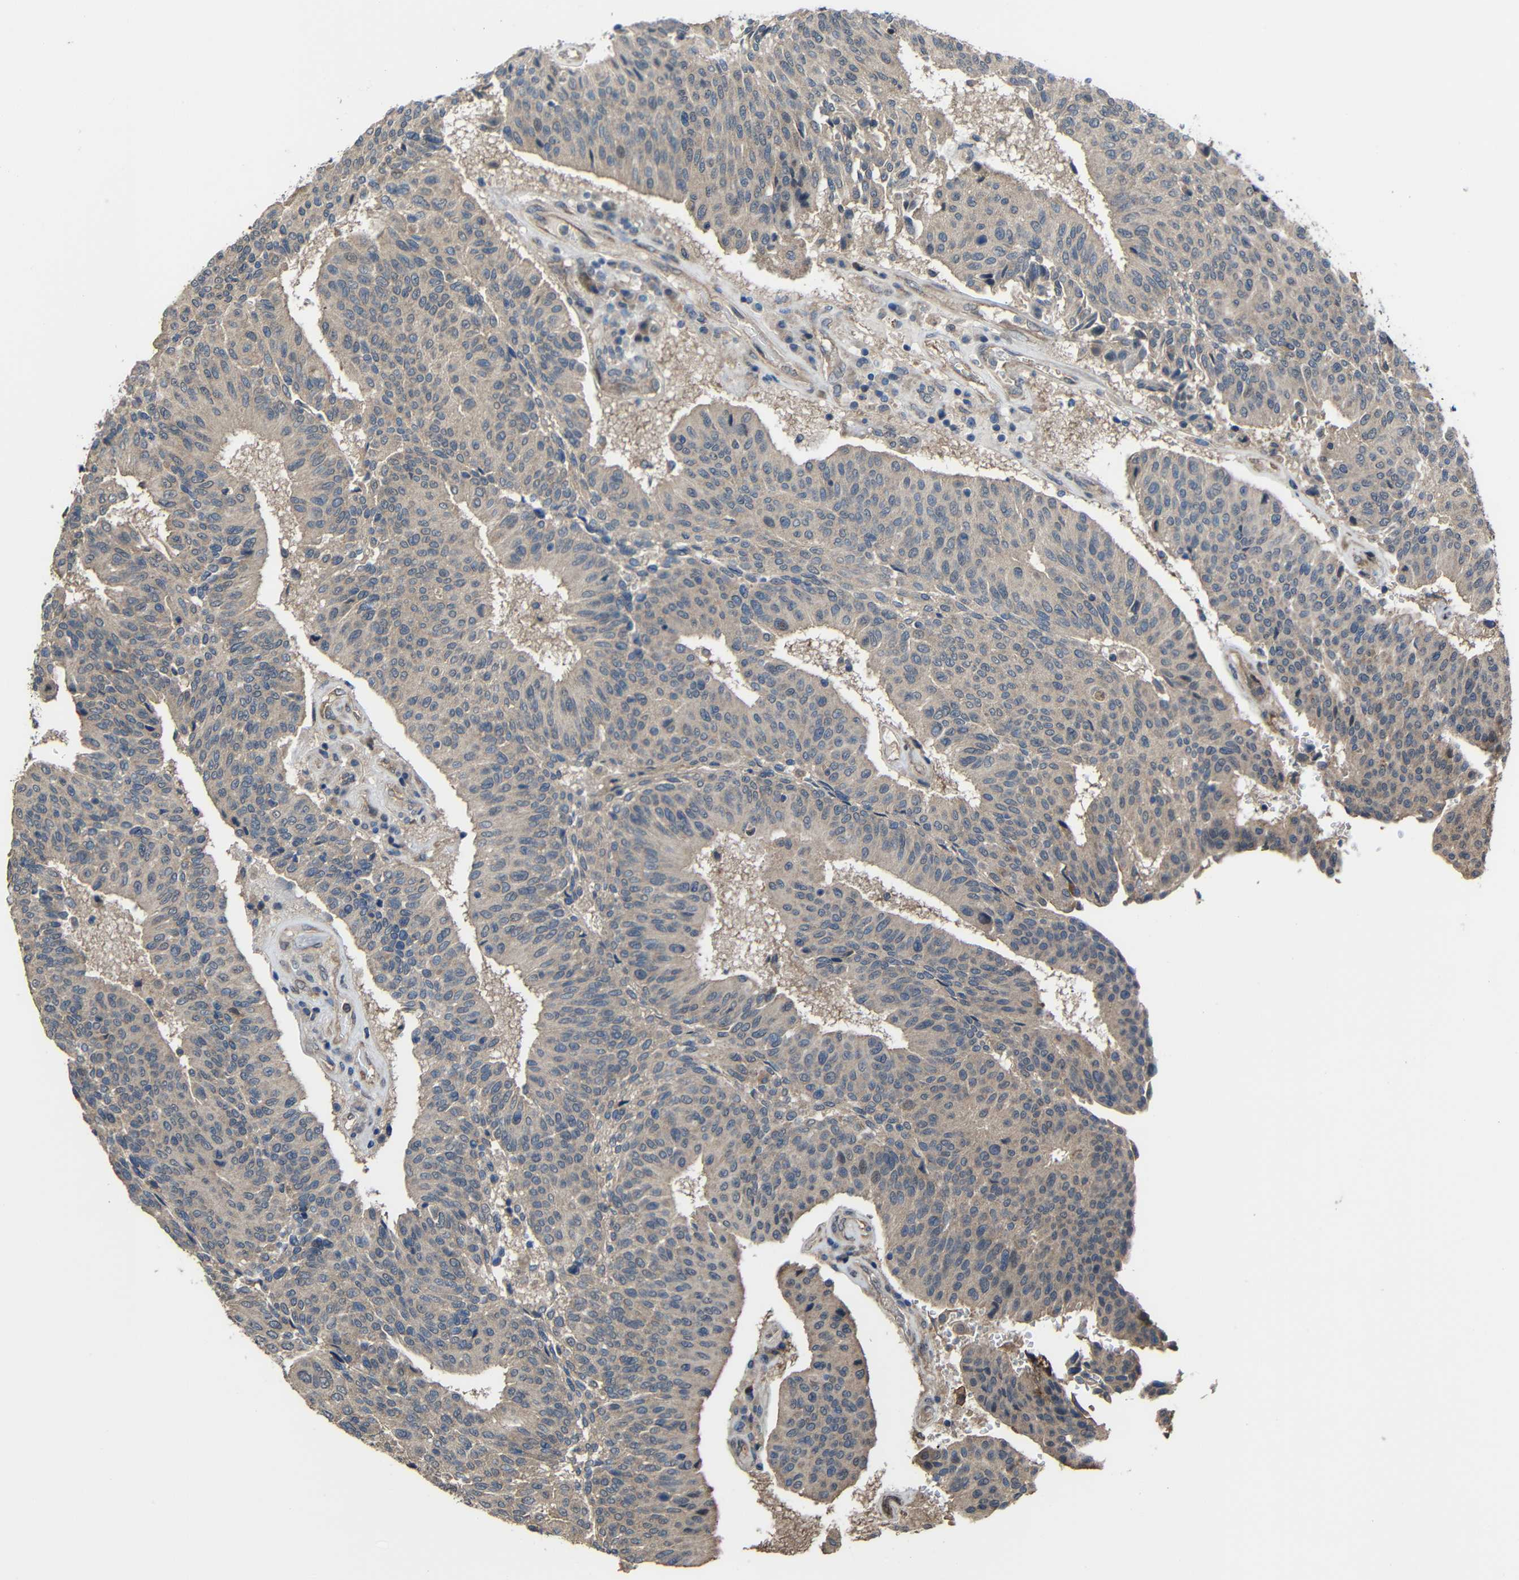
{"staining": {"intensity": "weak", "quantity": ">75%", "location": "cytoplasmic/membranous"}, "tissue": "urothelial cancer", "cell_type": "Tumor cells", "image_type": "cancer", "snomed": [{"axis": "morphology", "description": "Urothelial carcinoma, High grade"}, {"axis": "topography", "description": "Urinary bladder"}], "caption": "Immunohistochemical staining of urothelial carcinoma (high-grade) demonstrates weak cytoplasmic/membranous protein positivity in about >75% of tumor cells. (DAB = brown stain, brightfield microscopy at high magnification).", "gene": "CHST9", "patient": {"sex": "male", "age": 66}}